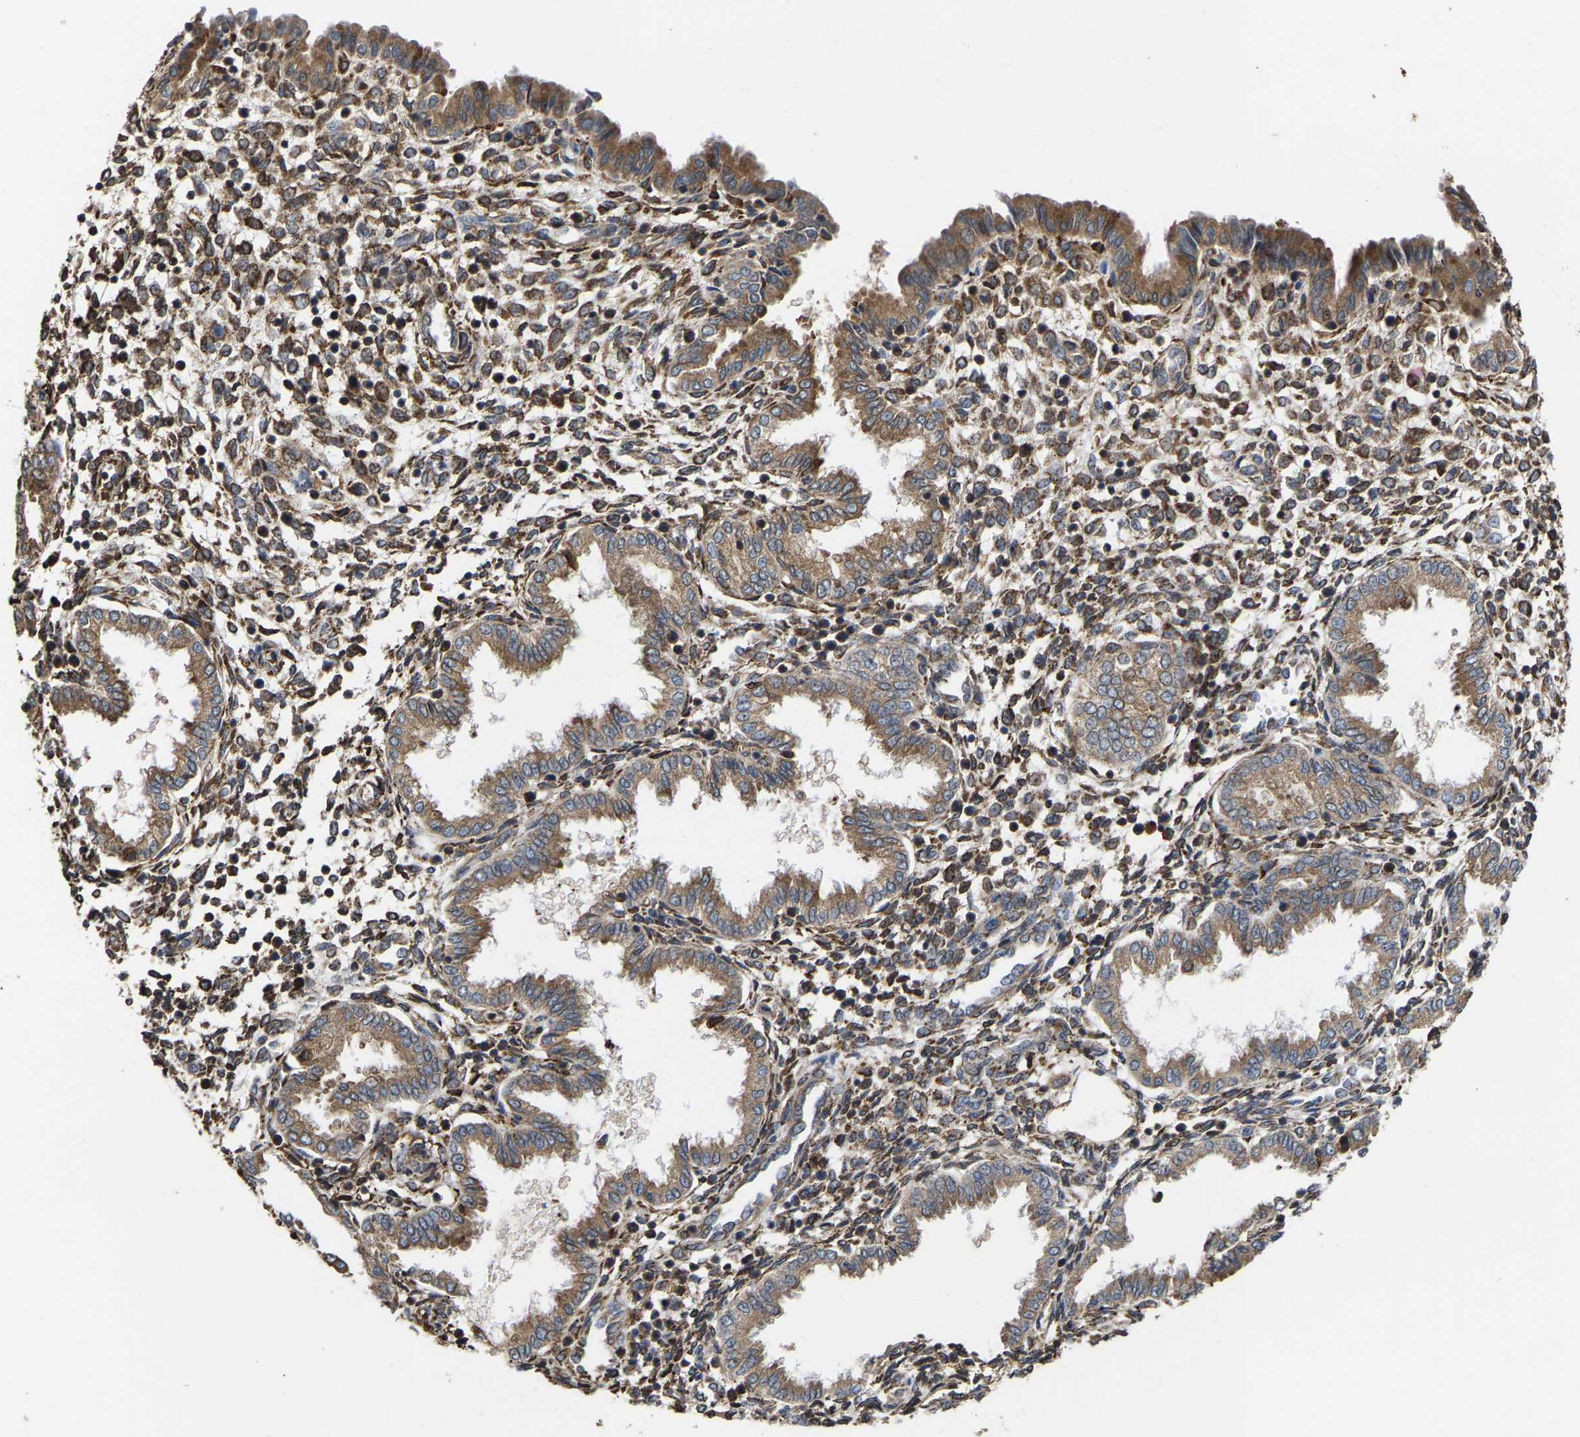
{"staining": {"intensity": "strong", "quantity": ">75%", "location": "cytoplasmic/membranous"}, "tissue": "endometrium", "cell_type": "Cells in endometrial stroma", "image_type": "normal", "snomed": [{"axis": "morphology", "description": "Normal tissue, NOS"}, {"axis": "topography", "description": "Endometrium"}], "caption": "Immunohistochemical staining of benign human endometrium demonstrates >75% levels of strong cytoplasmic/membranous protein positivity in about >75% of cells in endometrial stroma. (Brightfield microscopy of DAB IHC at high magnification).", "gene": "FGD3", "patient": {"sex": "female", "age": 33}}